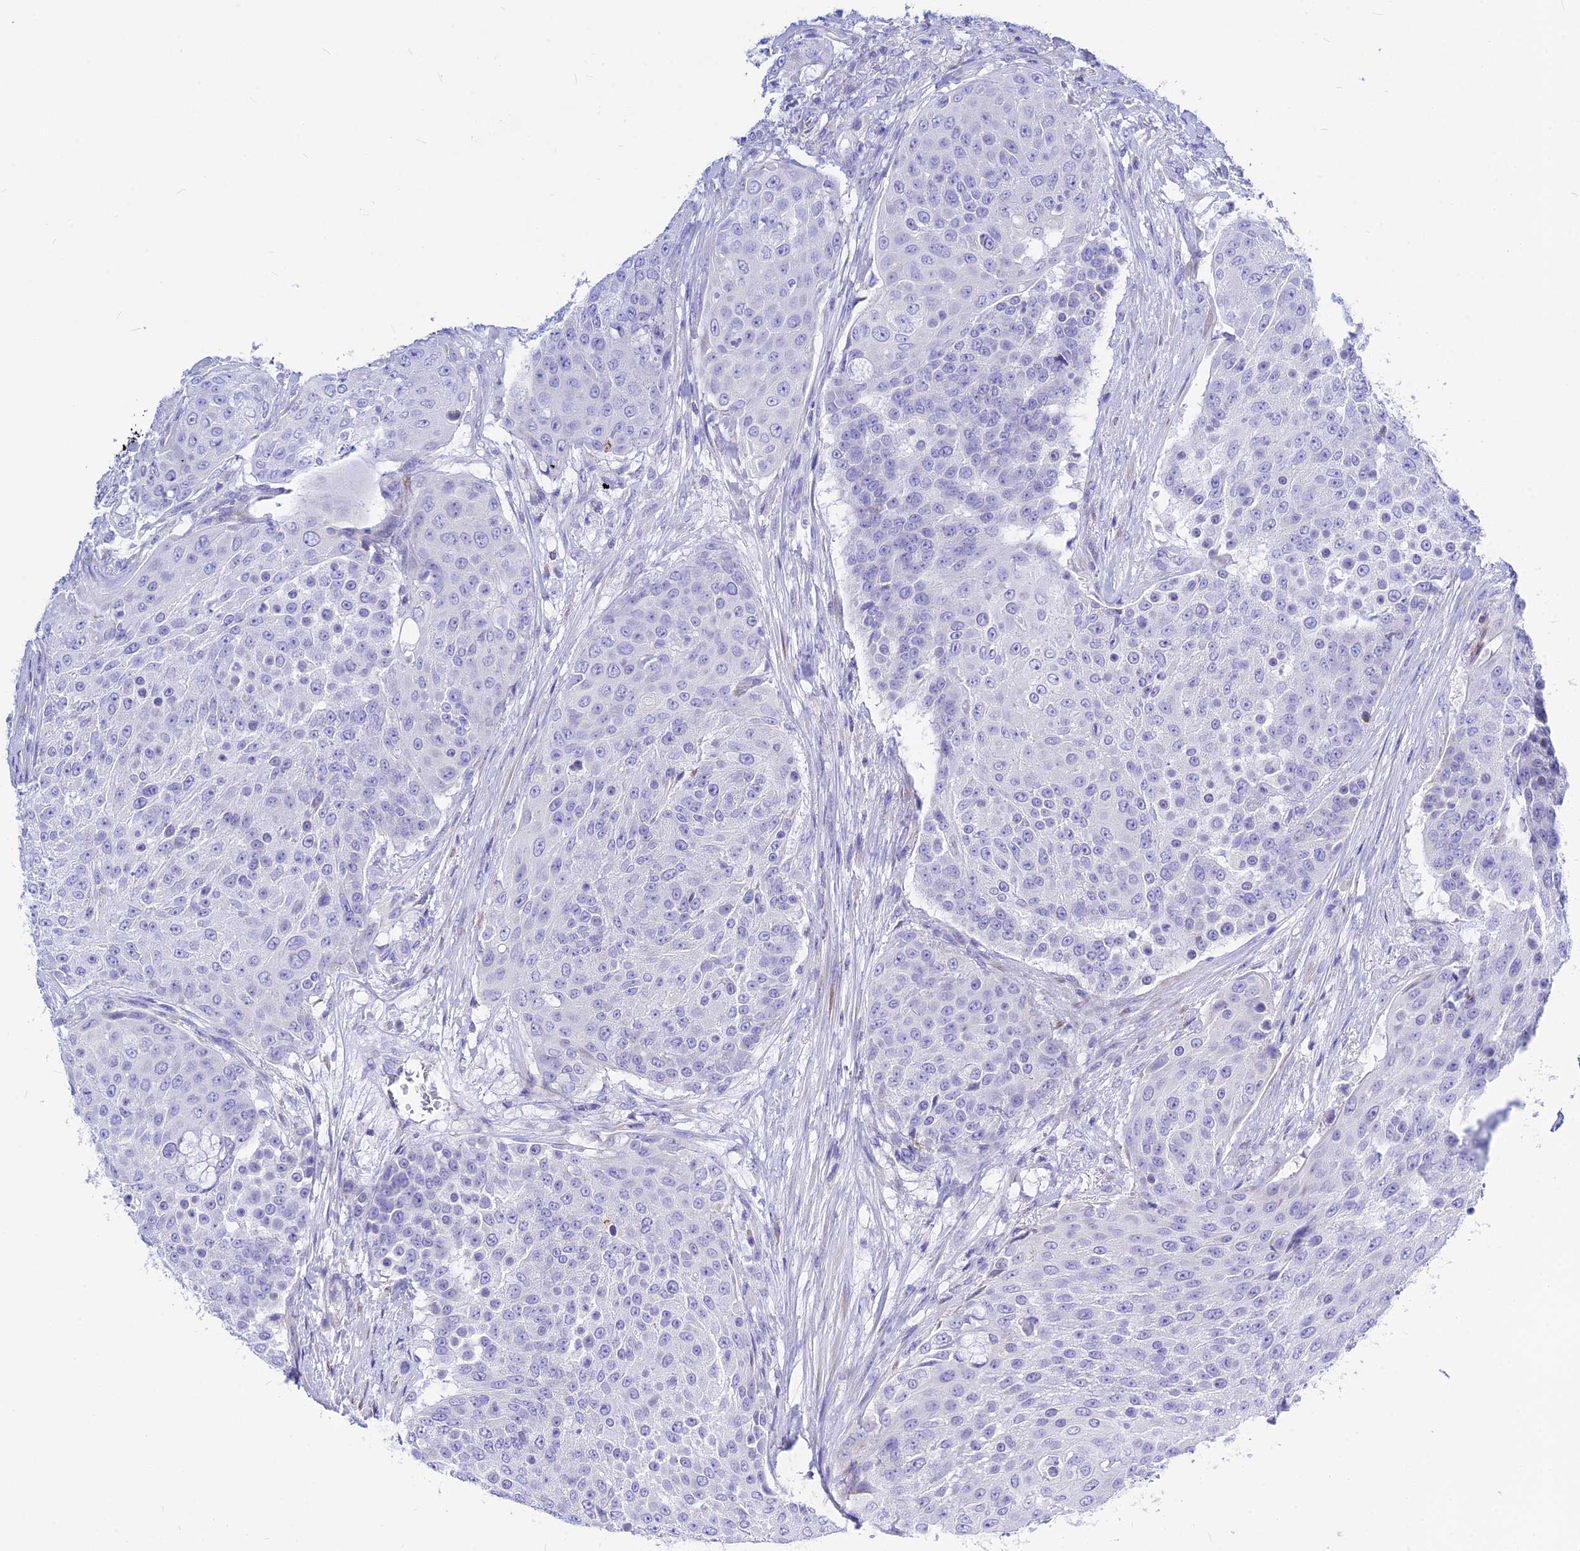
{"staining": {"intensity": "negative", "quantity": "none", "location": "none"}, "tissue": "urothelial cancer", "cell_type": "Tumor cells", "image_type": "cancer", "snomed": [{"axis": "morphology", "description": "Urothelial carcinoma, High grade"}, {"axis": "topography", "description": "Urinary bladder"}], "caption": "High magnification brightfield microscopy of high-grade urothelial carcinoma stained with DAB (brown) and counterstained with hematoxylin (blue): tumor cells show no significant staining.", "gene": "CNOT6", "patient": {"sex": "female", "age": 63}}